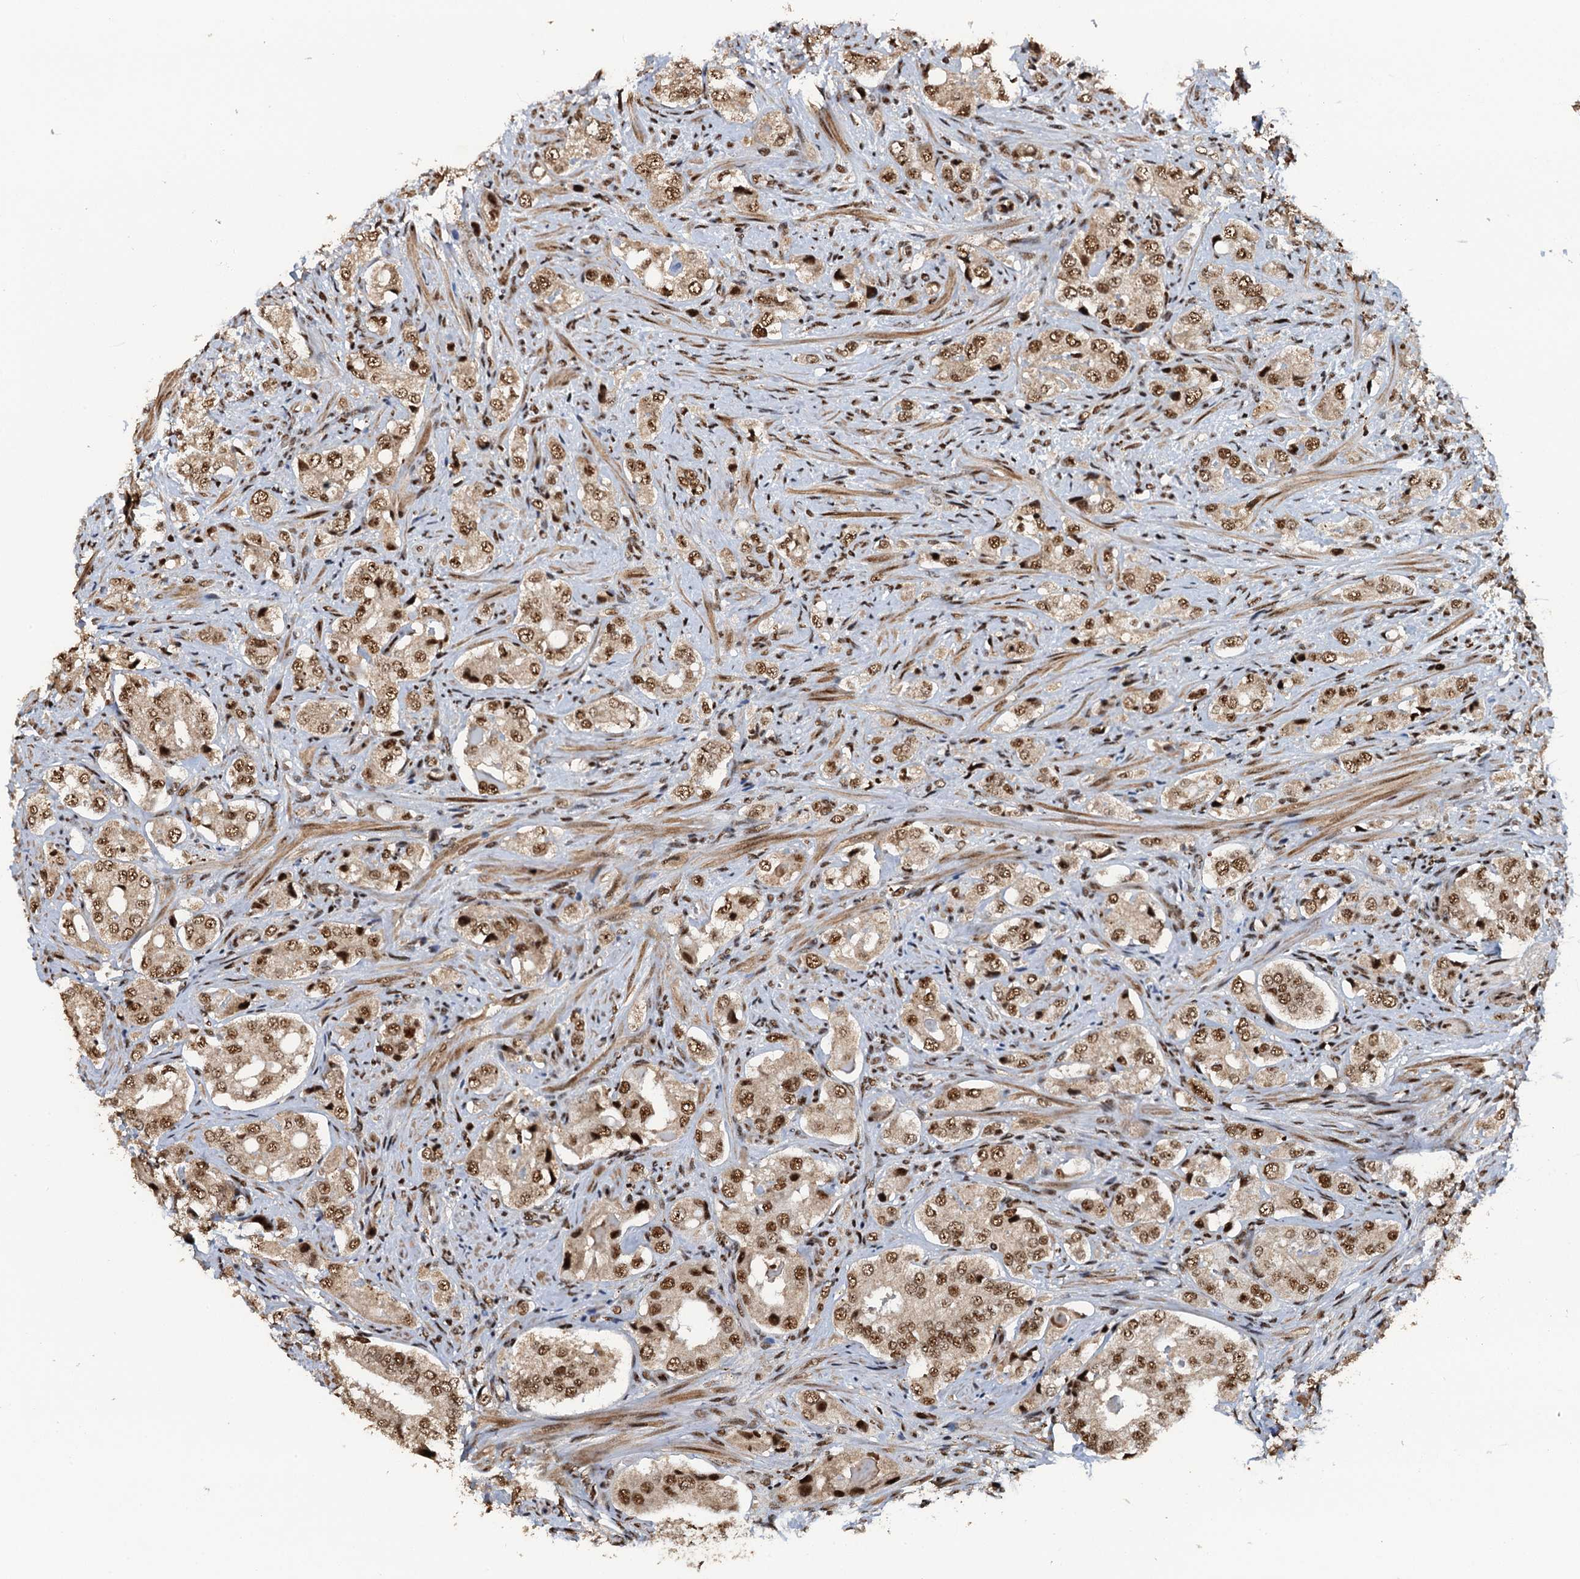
{"staining": {"intensity": "moderate", "quantity": ">75%", "location": "nuclear"}, "tissue": "prostate cancer", "cell_type": "Tumor cells", "image_type": "cancer", "snomed": [{"axis": "morphology", "description": "Adenocarcinoma, High grade"}, {"axis": "topography", "description": "Prostate"}], "caption": "High-power microscopy captured an immunohistochemistry (IHC) photomicrograph of high-grade adenocarcinoma (prostate), revealing moderate nuclear expression in approximately >75% of tumor cells.", "gene": "ZC3H18", "patient": {"sex": "male", "age": 65}}